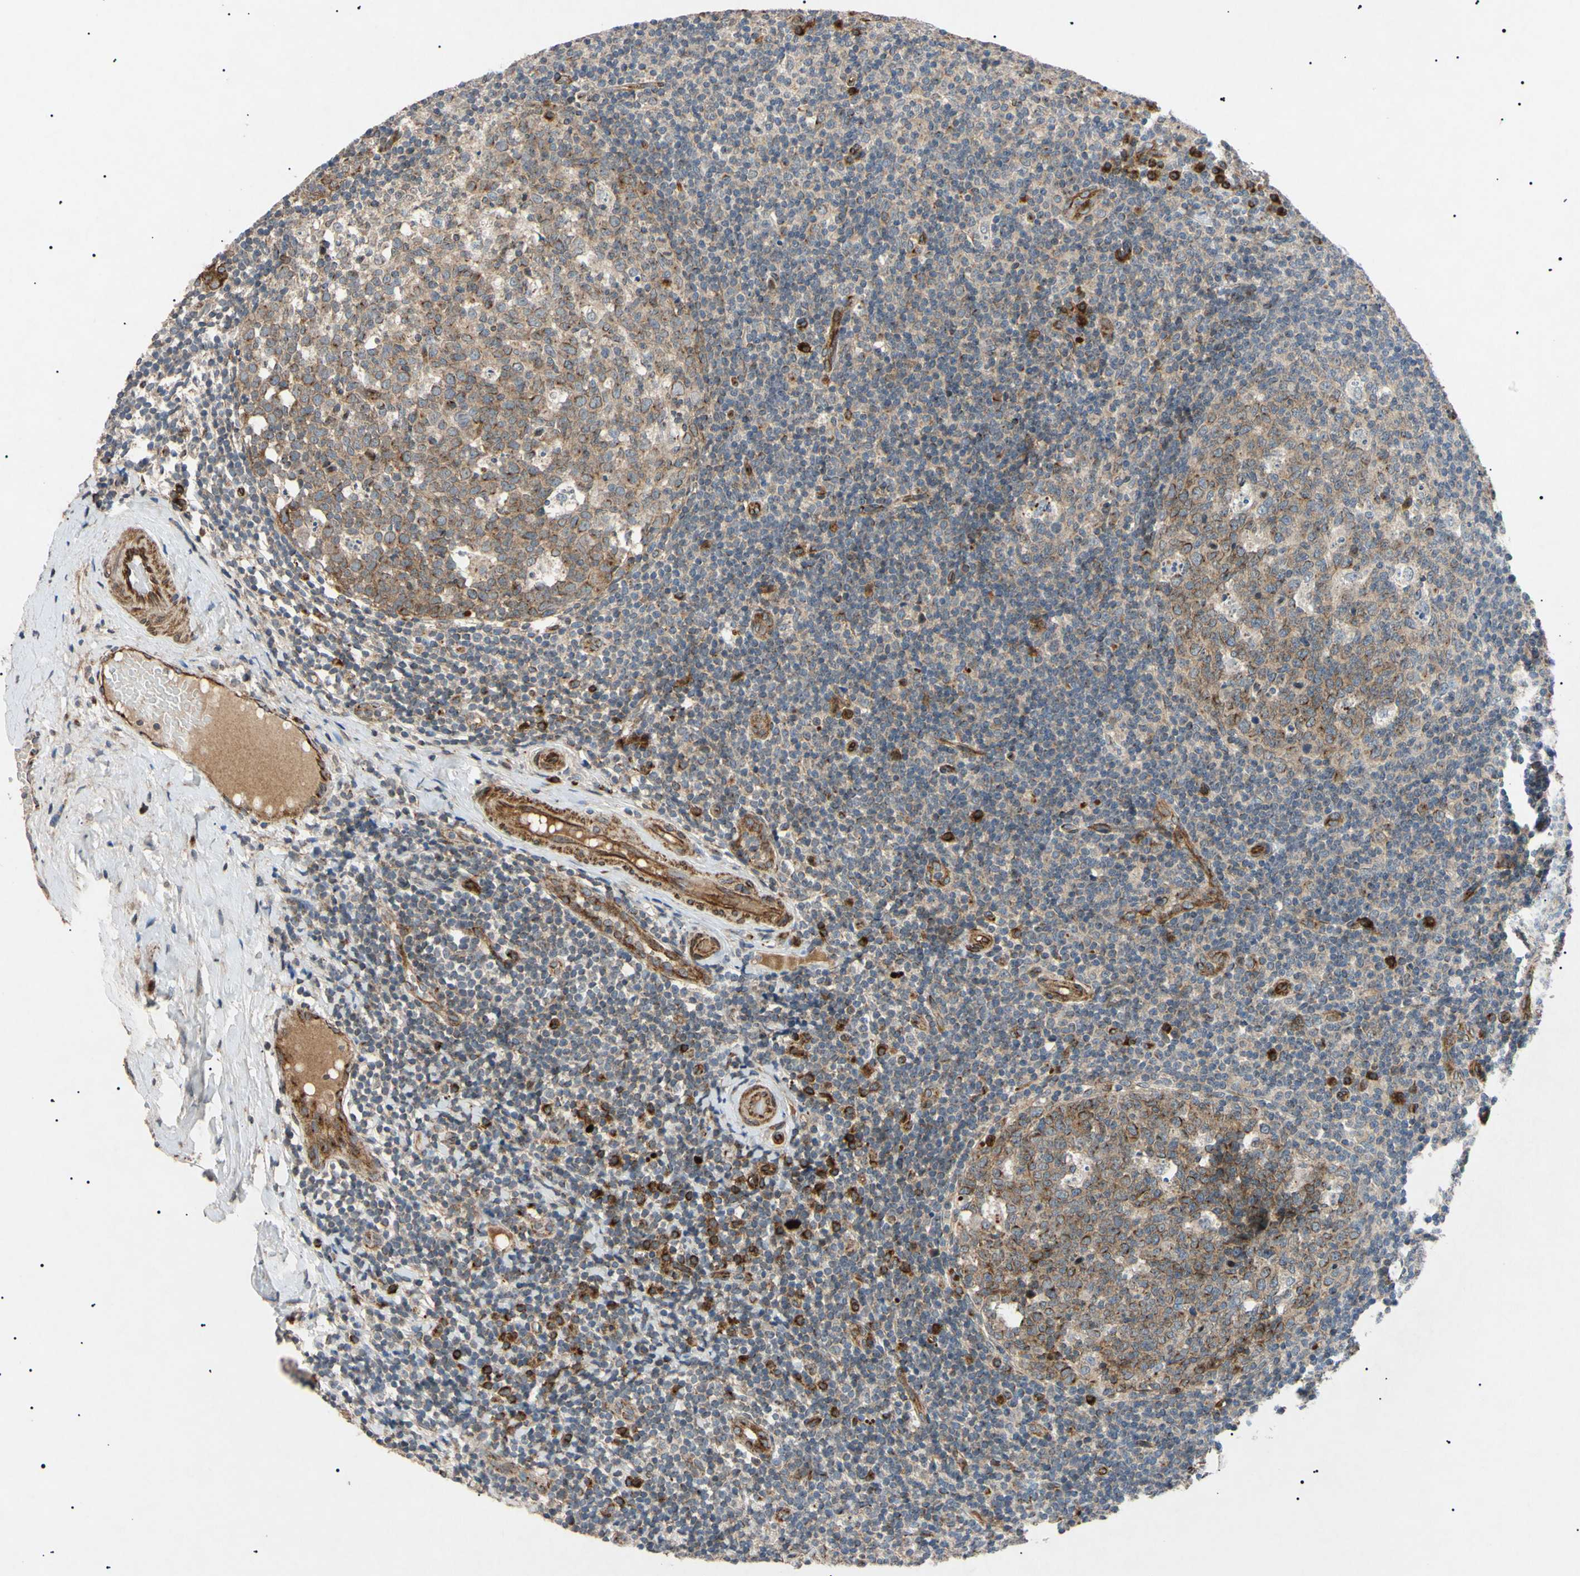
{"staining": {"intensity": "weak", "quantity": "25%-75%", "location": "cytoplasmic/membranous,nuclear"}, "tissue": "tonsil", "cell_type": "Germinal center cells", "image_type": "normal", "snomed": [{"axis": "morphology", "description": "Normal tissue, NOS"}, {"axis": "topography", "description": "Tonsil"}], "caption": "Human tonsil stained with a brown dye exhibits weak cytoplasmic/membranous,nuclear positive staining in about 25%-75% of germinal center cells.", "gene": "TUBB4A", "patient": {"sex": "female", "age": 19}}